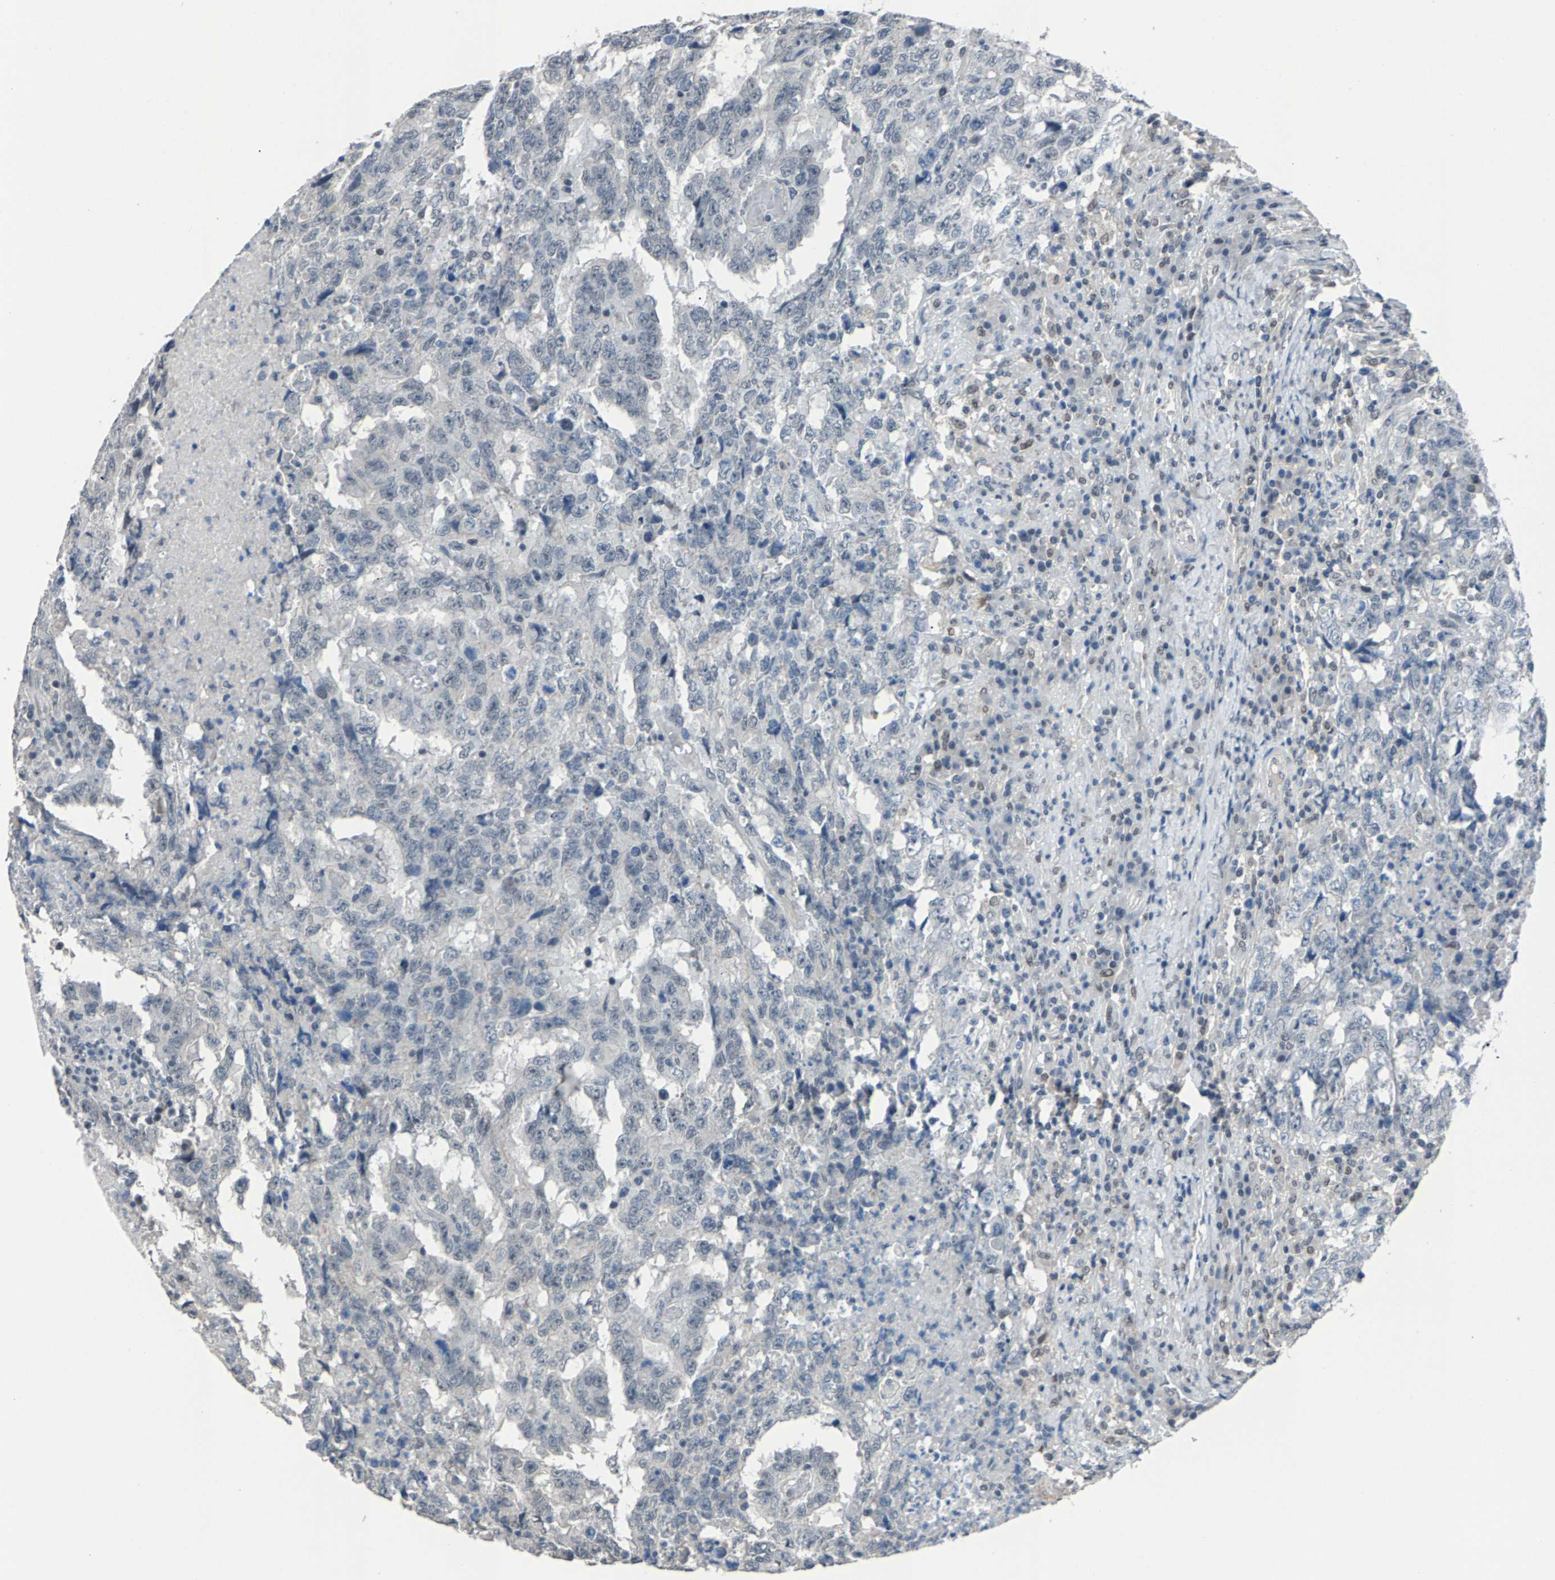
{"staining": {"intensity": "negative", "quantity": "none", "location": "none"}, "tissue": "testis cancer", "cell_type": "Tumor cells", "image_type": "cancer", "snomed": [{"axis": "morphology", "description": "Necrosis, NOS"}, {"axis": "morphology", "description": "Carcinoma, Embryonal, NOS"}, {"axis": "topography", "description": "Testis"}], "caption": "Protein analysis of testis cancer reveals no significant staining in tumor cells. (Stains: DAB IHC with hematoxylin counter stain, Microscopy: brightfield microscopy at high magnification).", "gene": "ZNF276", "patient": {"sex": "male", "age": 19}}